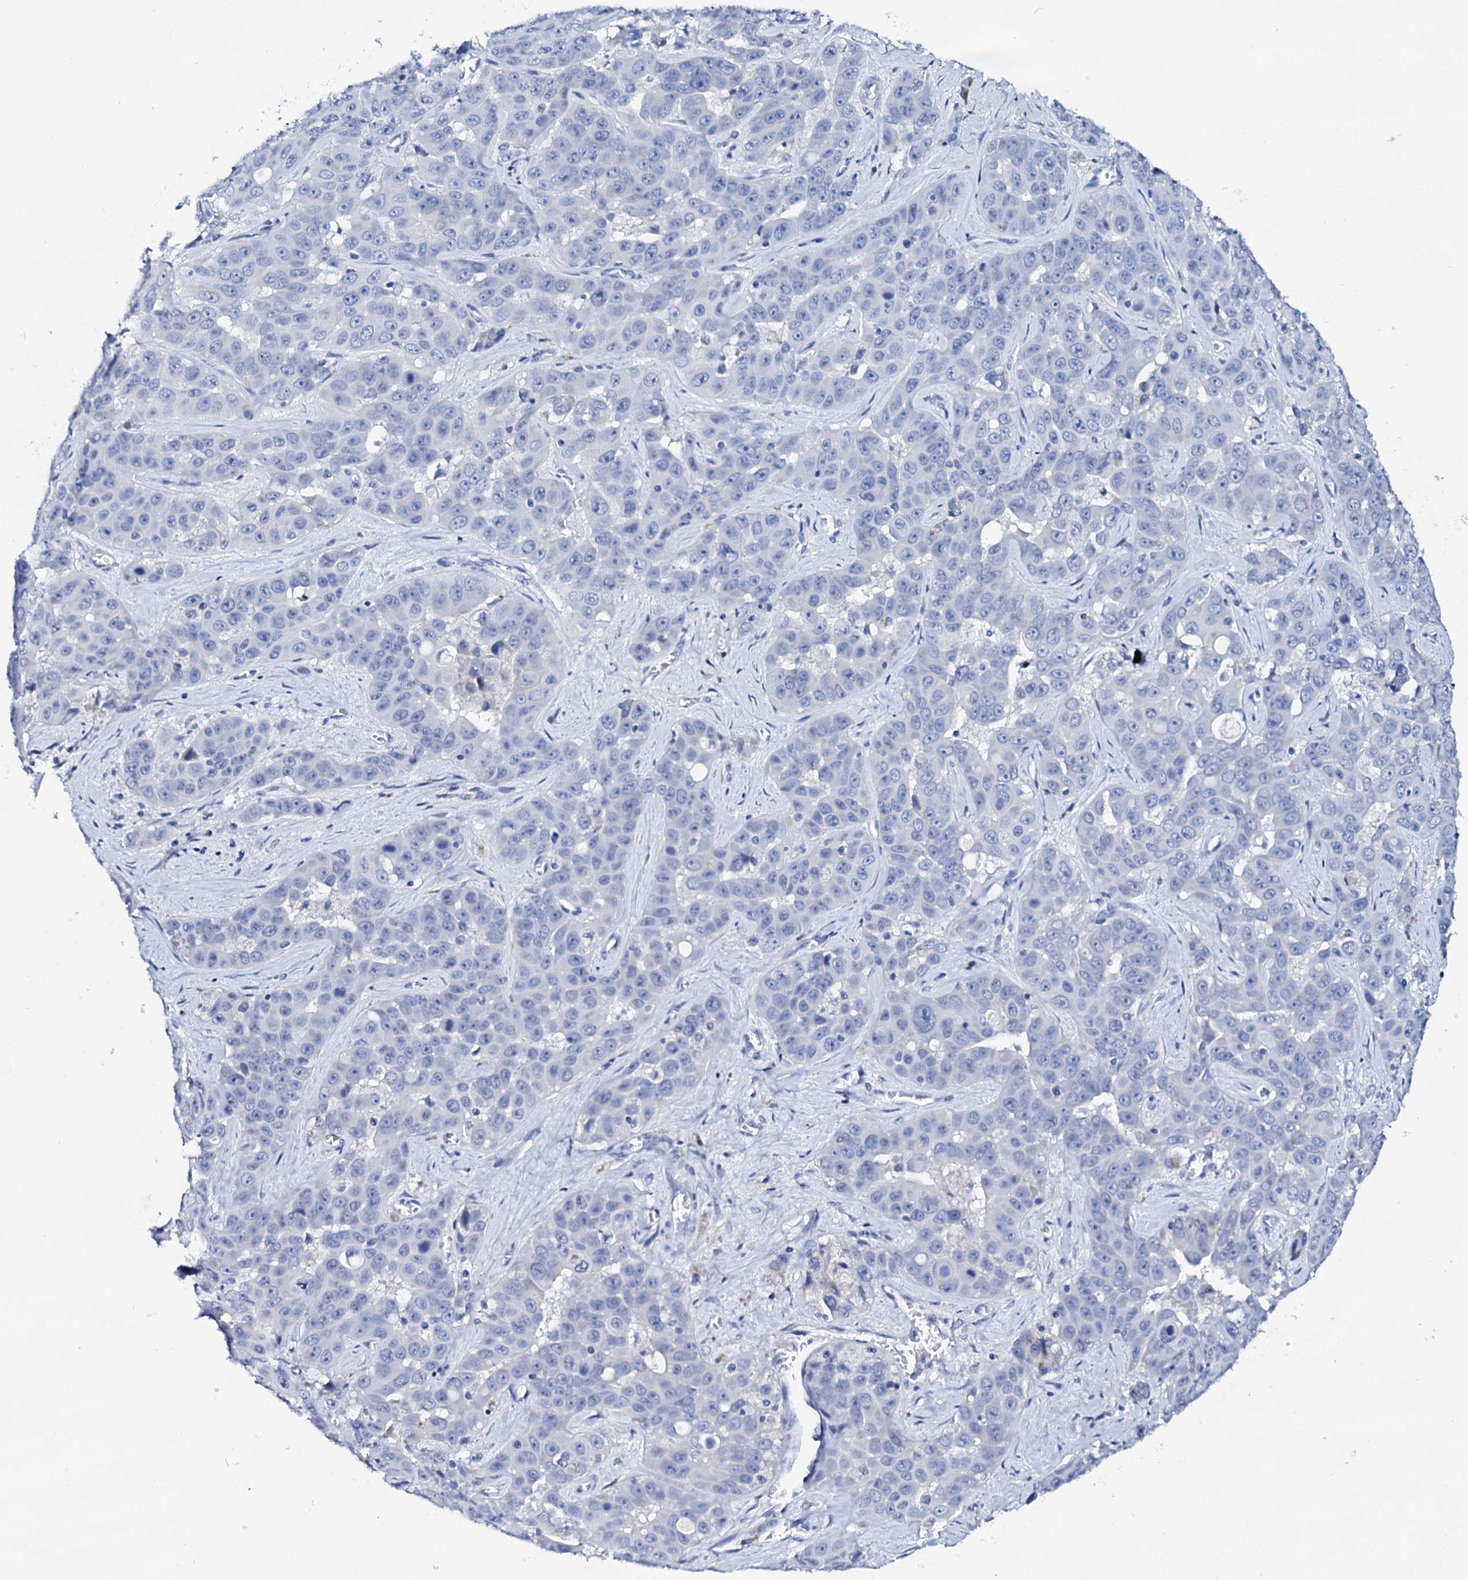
{"staining": {"intensity": "negative", "quantity": "none", "location": "none"}, "tissue": "liver cancer", "cell_type": "Tumor cells", "image_type": "cancer", "snomed": [{"axis": "morphology", "description": "Cholangiocarcinoma"}, {"axis": "topography", "description": "Liver"}], "caption": "This is an IHC histopathology image of human liver cancer (cholangiocarcinoma). There is no expression in tumor cells.", "gene": "FBXL16", "patient": {"sex": "female", "age": 52}}